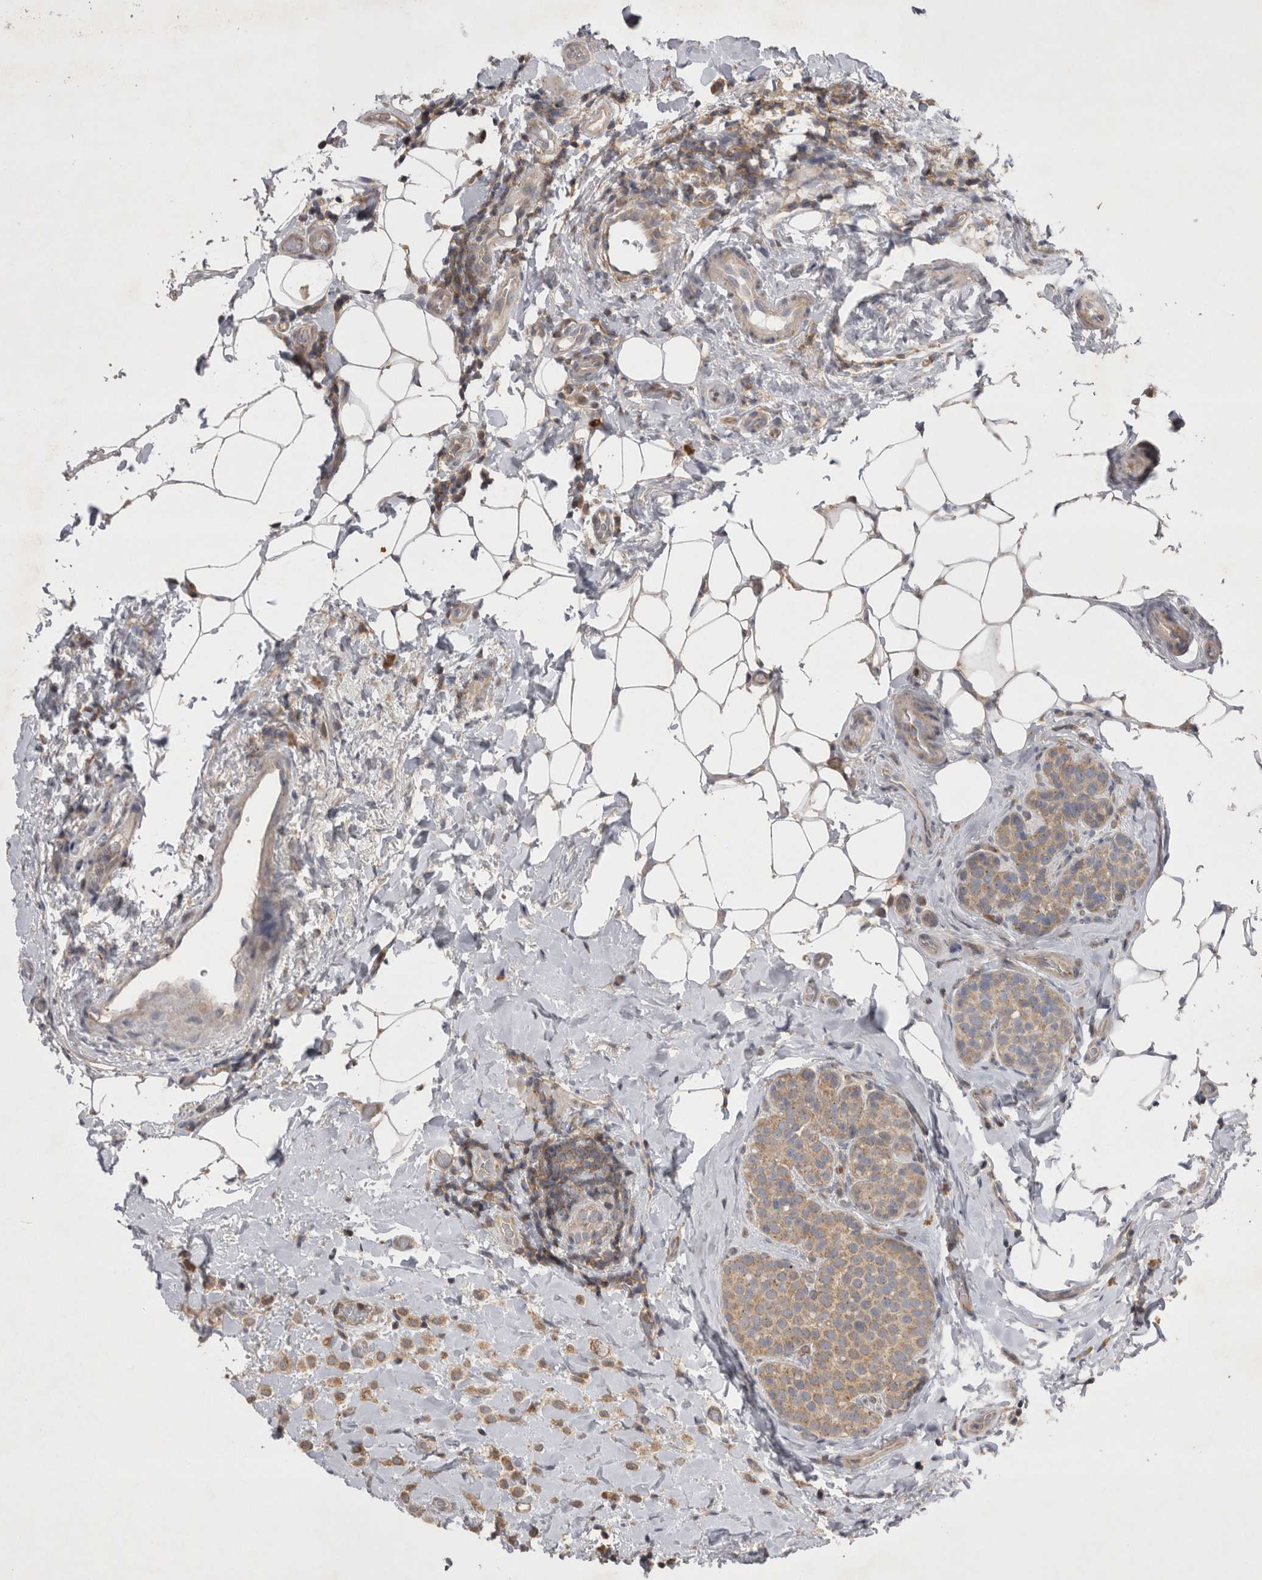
{"staining": {"intensity": "weak", "quantity": ">75%", "location": "cytoplasmic/membranous"}, "tissue": "breast cancer", "cell_type": "Tumor cells", "image_type": "cancer", "snomed": [{"axis": "morphology", "description": "Lobular carcinoma"}, {"axis": "topography", "description": "Breast"}], "caption": "A high-resolution micrograph shows immunohistochemistry (IHC) staining of lobular carcinoma (breast), which demonstrates weak cytoplasmic/membranous expression in approximately >75% of tumor cells.", "gene": "TSPOAP1", "patient": {"sex": "female", "age": 50}}